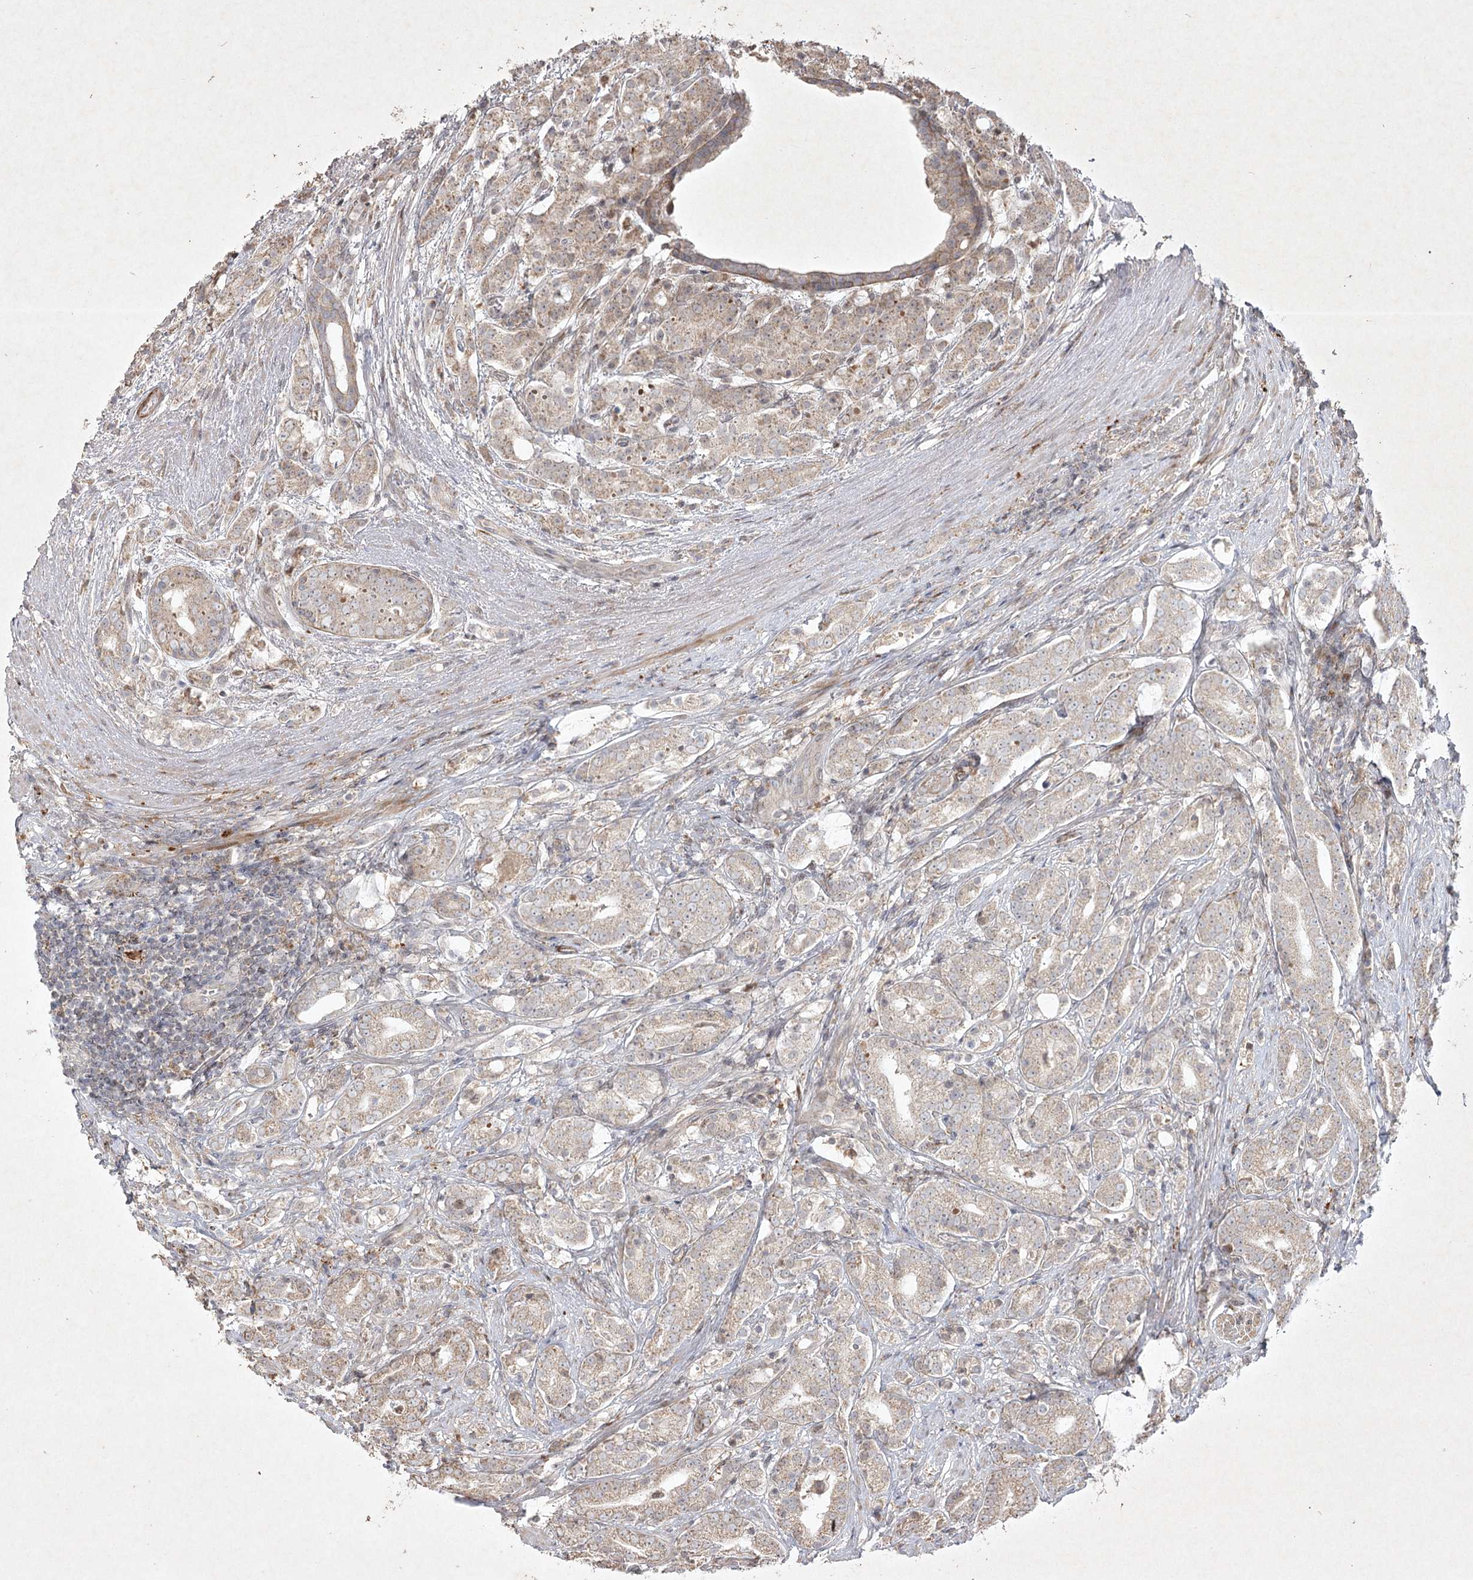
{"staining": {"intensity": "weak", "quantity": "<25%", "location": "cytoplasmic/membranous"}, "tissue": "prostate cancer", "cell_type": "Tumor cells", "image_type": "cancer", "snomed": [{"axis": "morphology", "description": "Adenocarcinoma, High grade"}, {"axis": "topography", "description": "Prostate"}], "caption": "An immunohistochemistry micrograph of prostate adenocarcinoma (high-grade) is shown. There is no staining in tumor cells of prostate adenocarcinoma (high-grade).", "gene": "KBTBD4", "patient": {"sex": "male", "age": 57}}